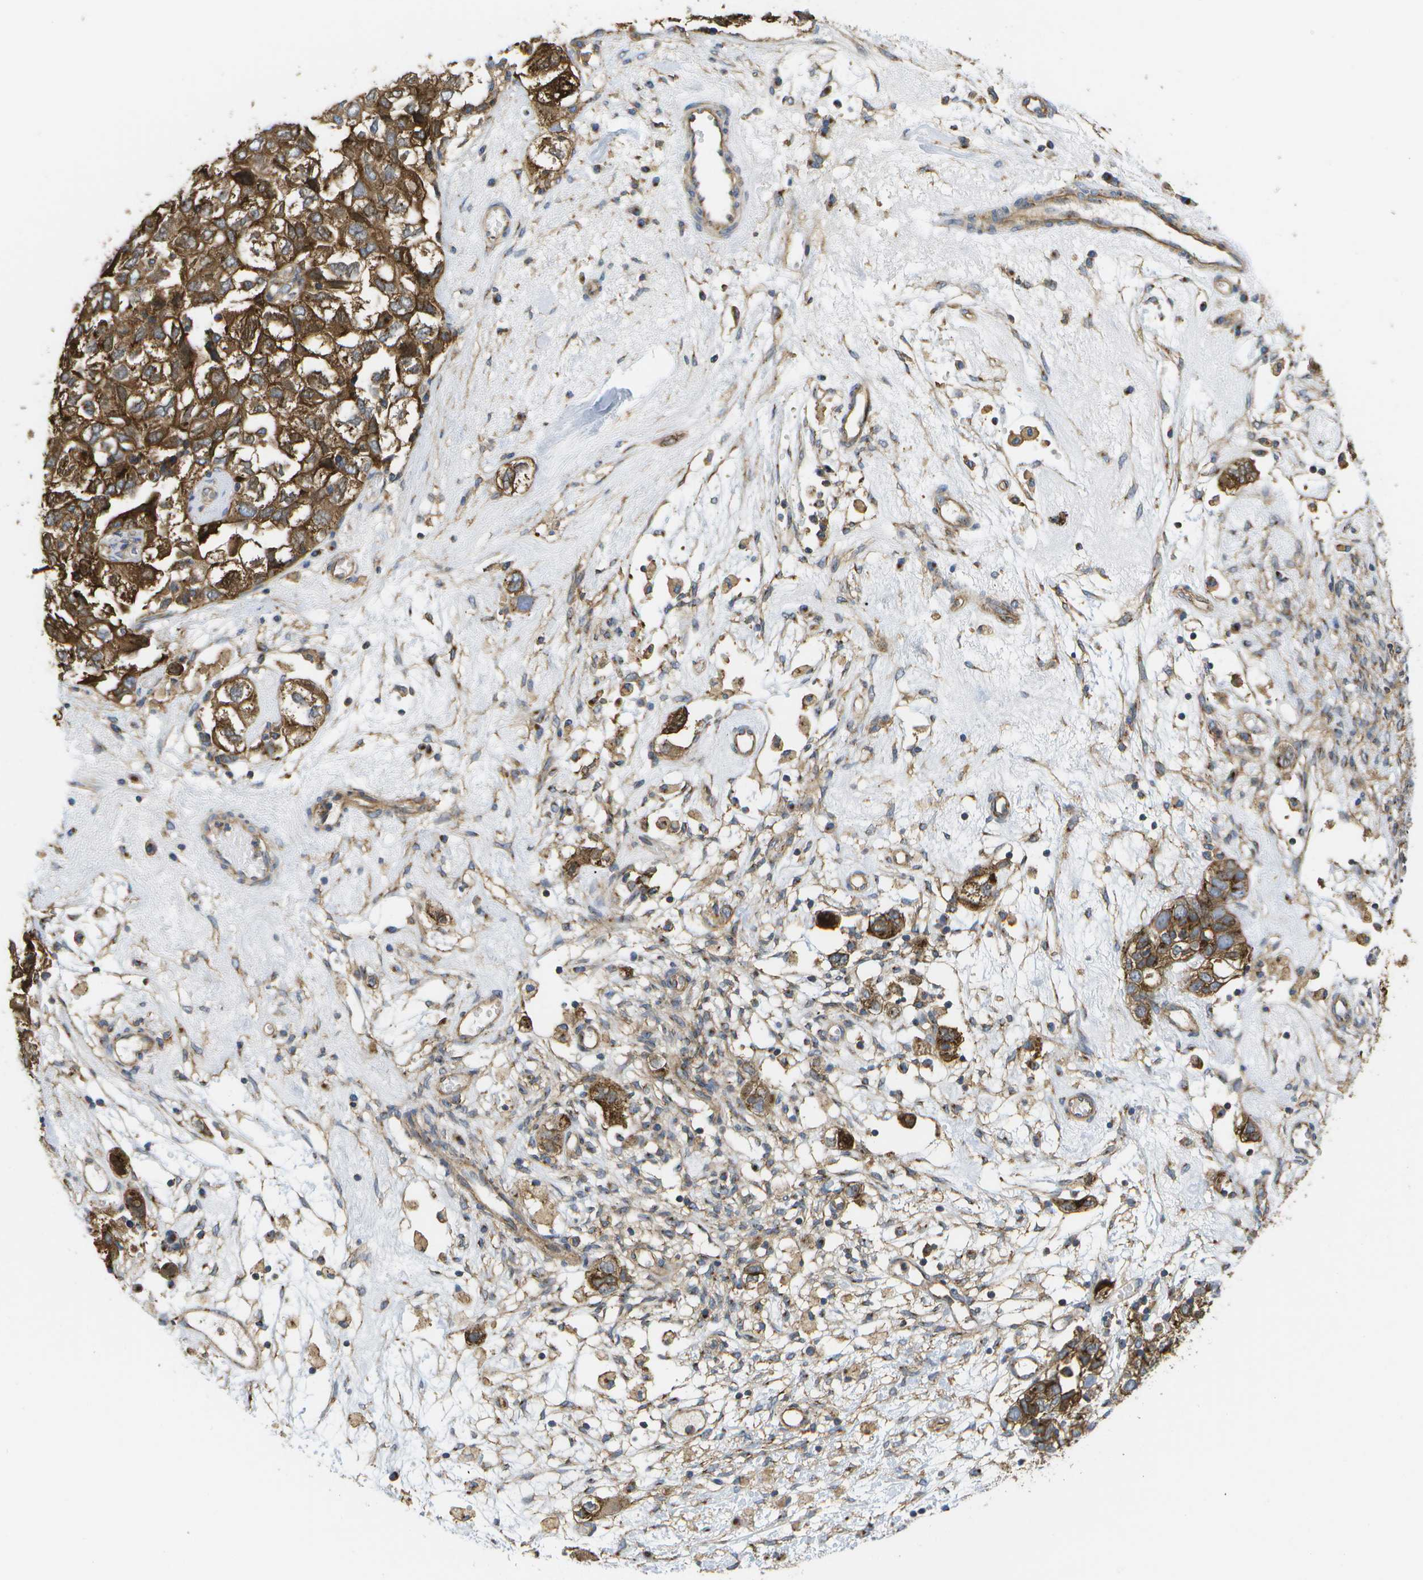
{"staining": {"intensity": "strong", "quantity": ">75%", "location": "cytoplasmic/membranous"}, "tissue": "ovarian cancer", "cell_type": "Tumor cells", "image_type": "cancer", "snomed": [{"axis": "morphology", "description": "Carcinoma, NOS"}, {"axis": "morphology", "description": "Cystadenocarcinoma, serous, NOS"}, {"axis": "topography", "description": "Ovary"}], "caption": "Protein analysis of carcinoma (ovarian) tissue reveals strong cytoplasmic/membranous staining in approximately >75% of tumor cells.", "gene": "BST2", "patient": {"sex": "female", "age": 69}}